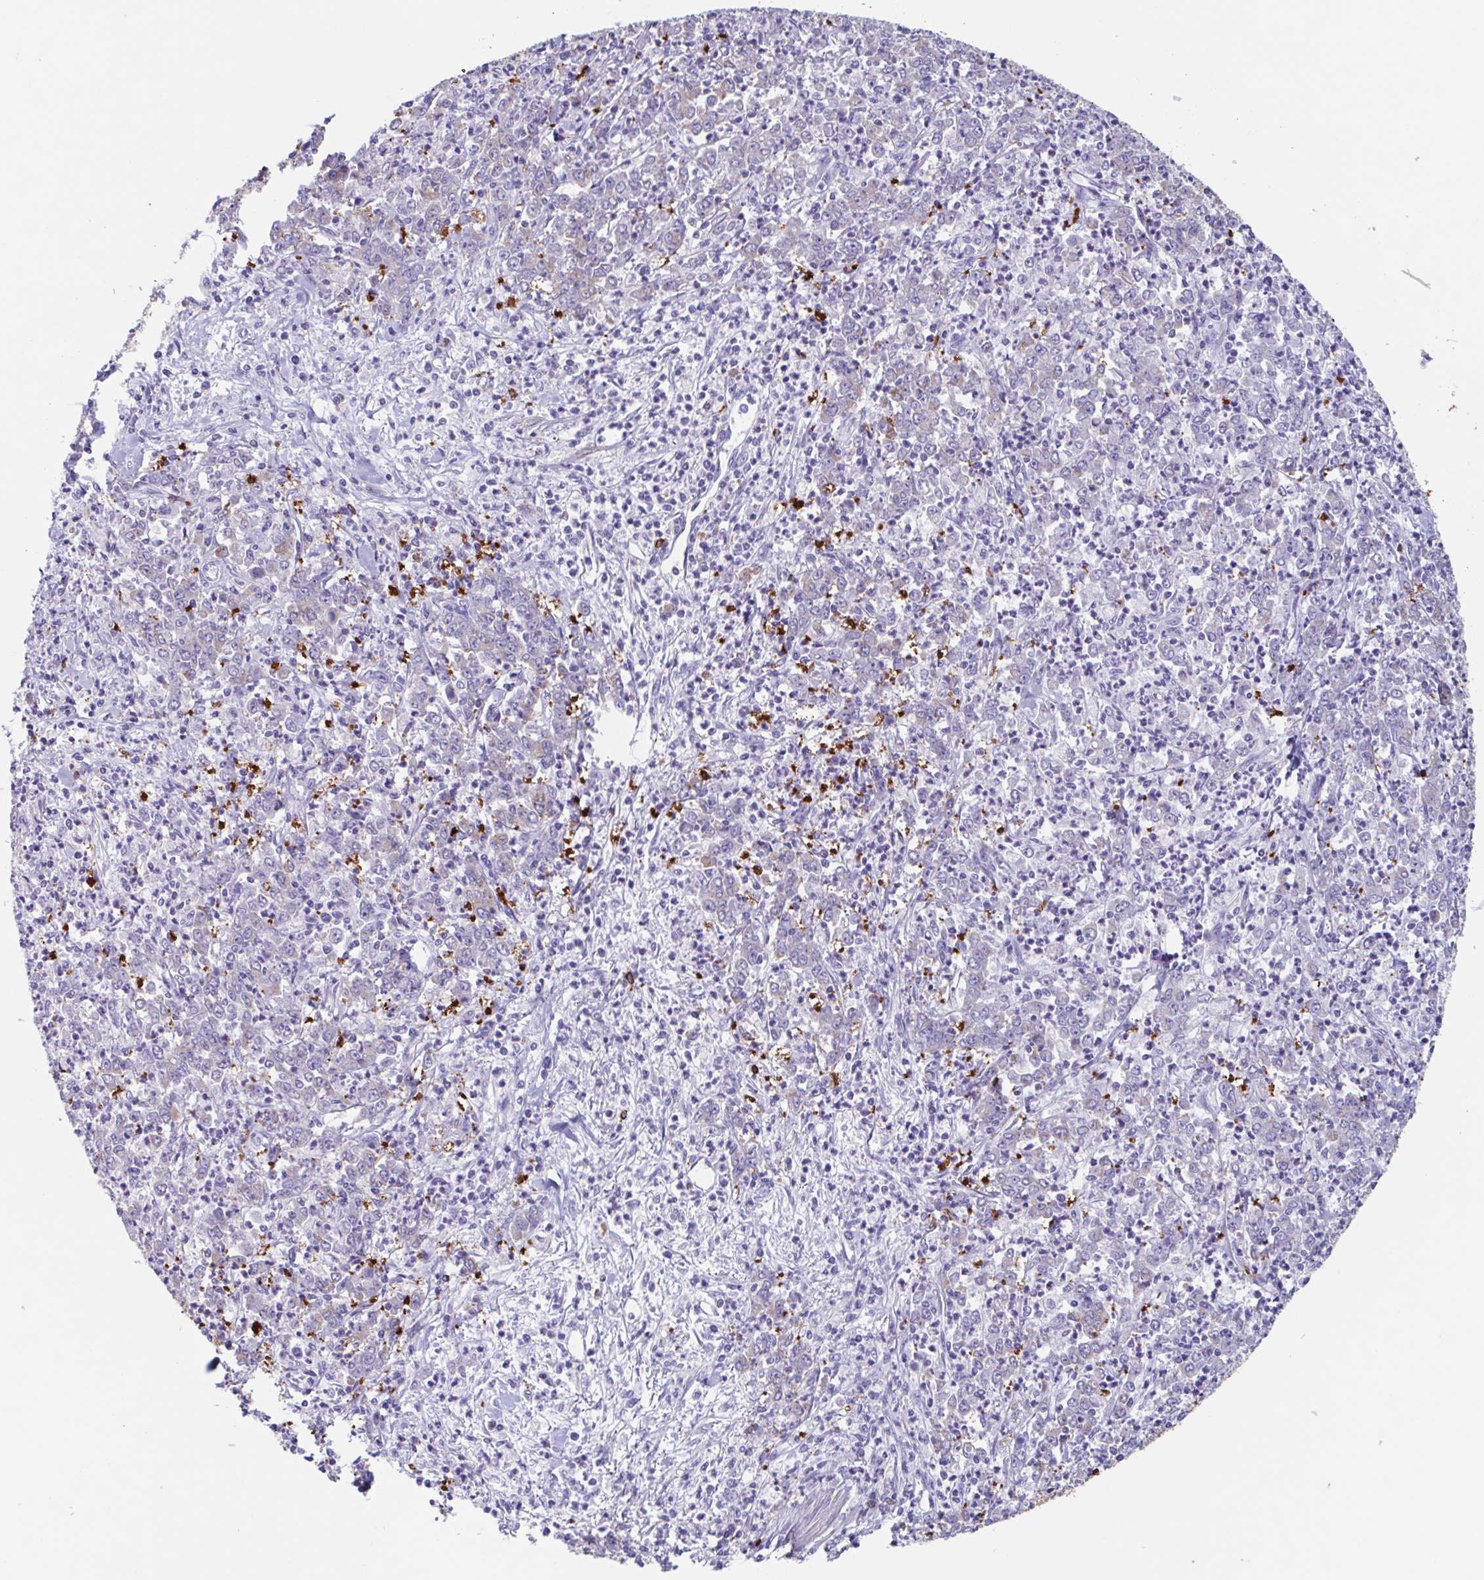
{"staining": {"intensity": "moderate", "quantity": "25%-75%", "location": "cytoplasmic/membranous"}, "tissue": "stomach cancer", "cell_type": "Tumor cells", "image_type": "cancer", "snomed": [{"axis": "morphology", "description": "Adenocarcinoma, NOS"}, {"axis": "topography", "description": "Stomach, lower"}], "caption": "Stomach adenocarcinoma tissue reveals moderate cytoplasmic/membranous expression in about 25%-75% of tumor cells", "gene": "TPD52", "patient": {"sex": "female", "age": 71}}